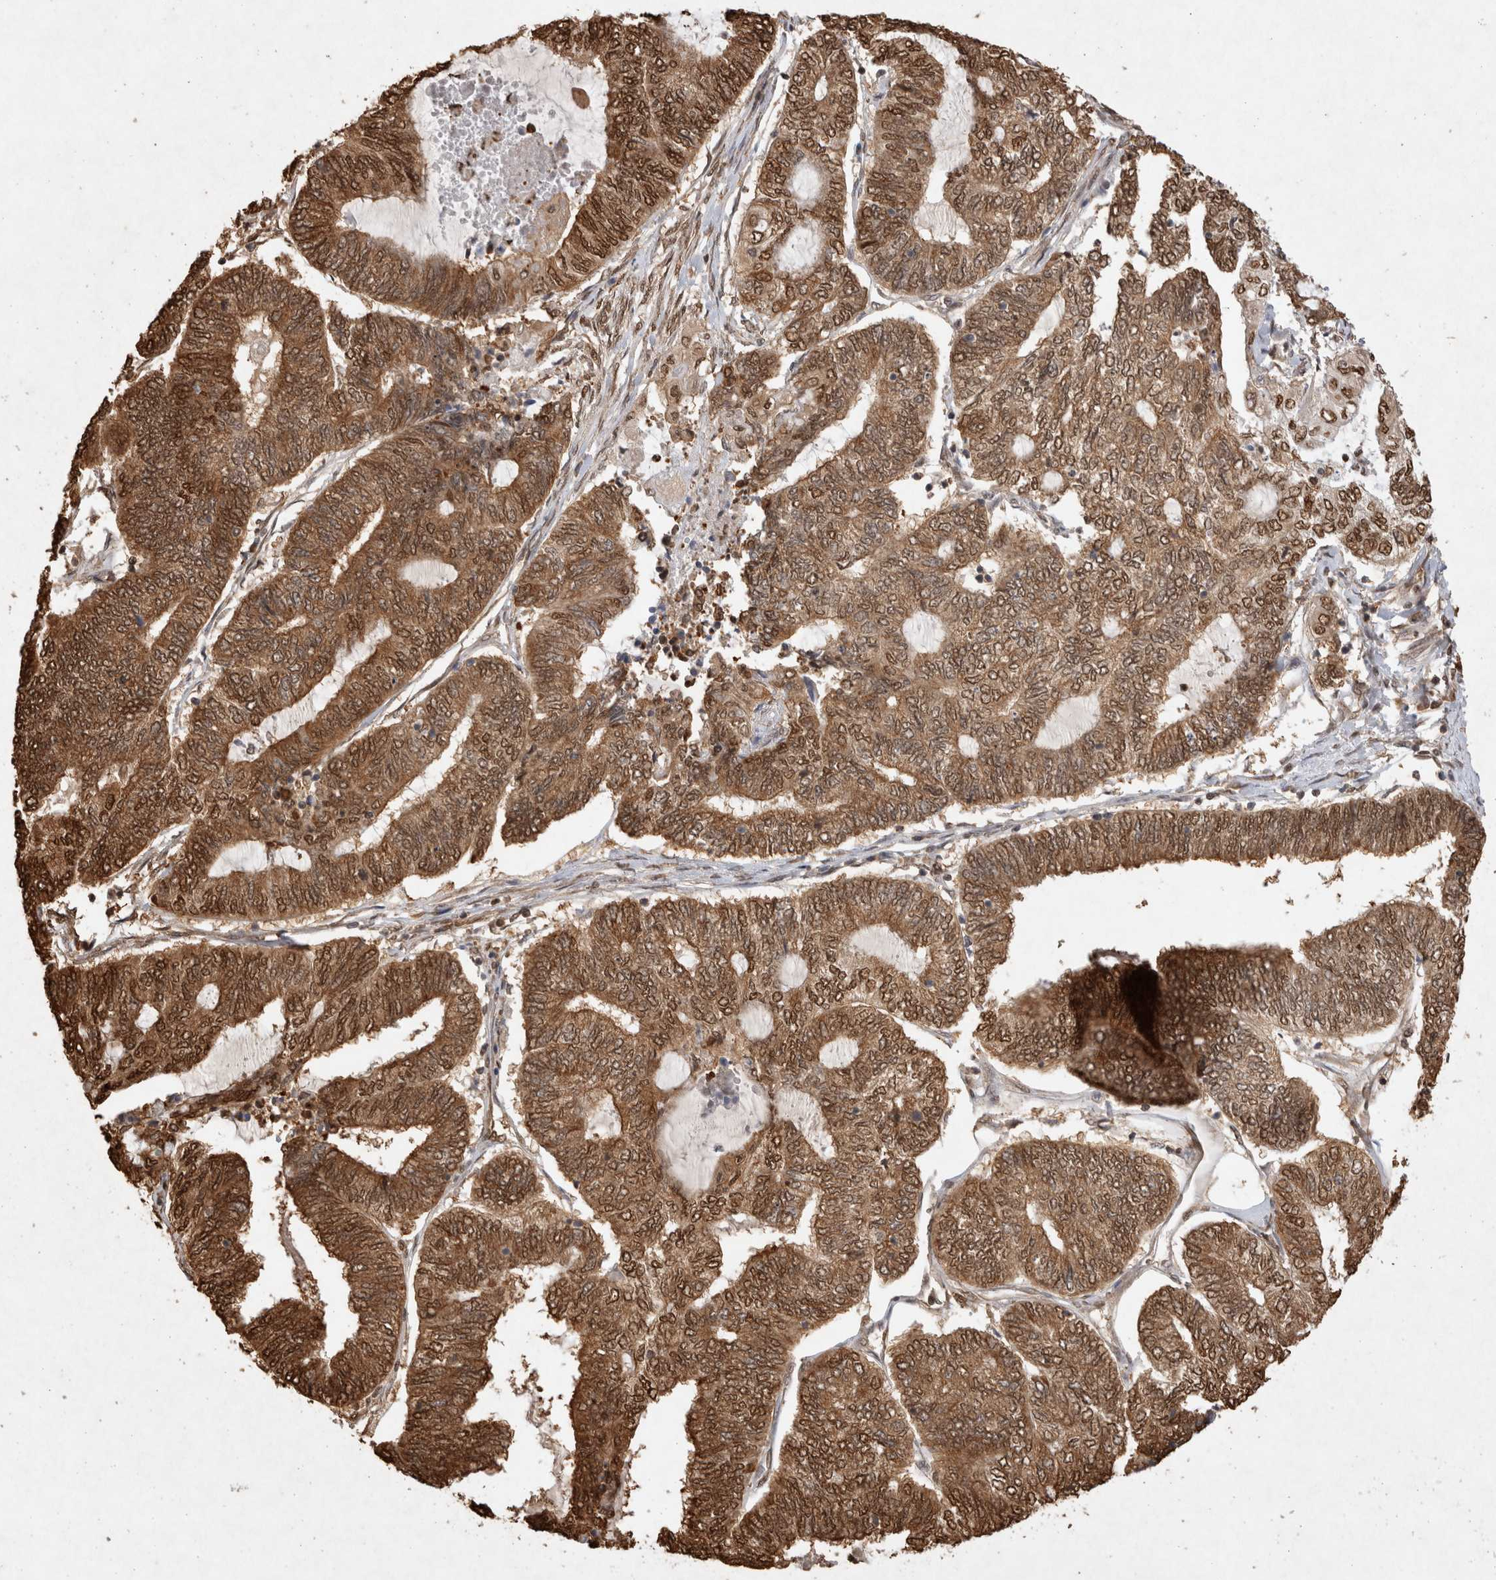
{"staining": {"intensity": "strong", "quantity": ">75%", "location": "cytoplasmic/membranous,nuclear"}, "tissue": "endometrial cancer", "cell_type": "Tumor cells", "image_type": "cancer", "snomed": [{"axis": "morphology", "description": "Adenocarcinoma, NOS"}, {"axis": "topography", "description": "Uterus"}, {"axis": "topography", "description": "Endometrium"}], "caption": "Immunohistochemical staining of human endometrial cancer (adenocarcinoma) reveals high levels of strong cytoplasmic/membranous and nuclear protein expression in approximately >75% of tumor cells. (DAB = brown stain, brightfield microscopy at high magnification).", "gene": "HDGF", "patient": {"sex": "female", "age": 70}}